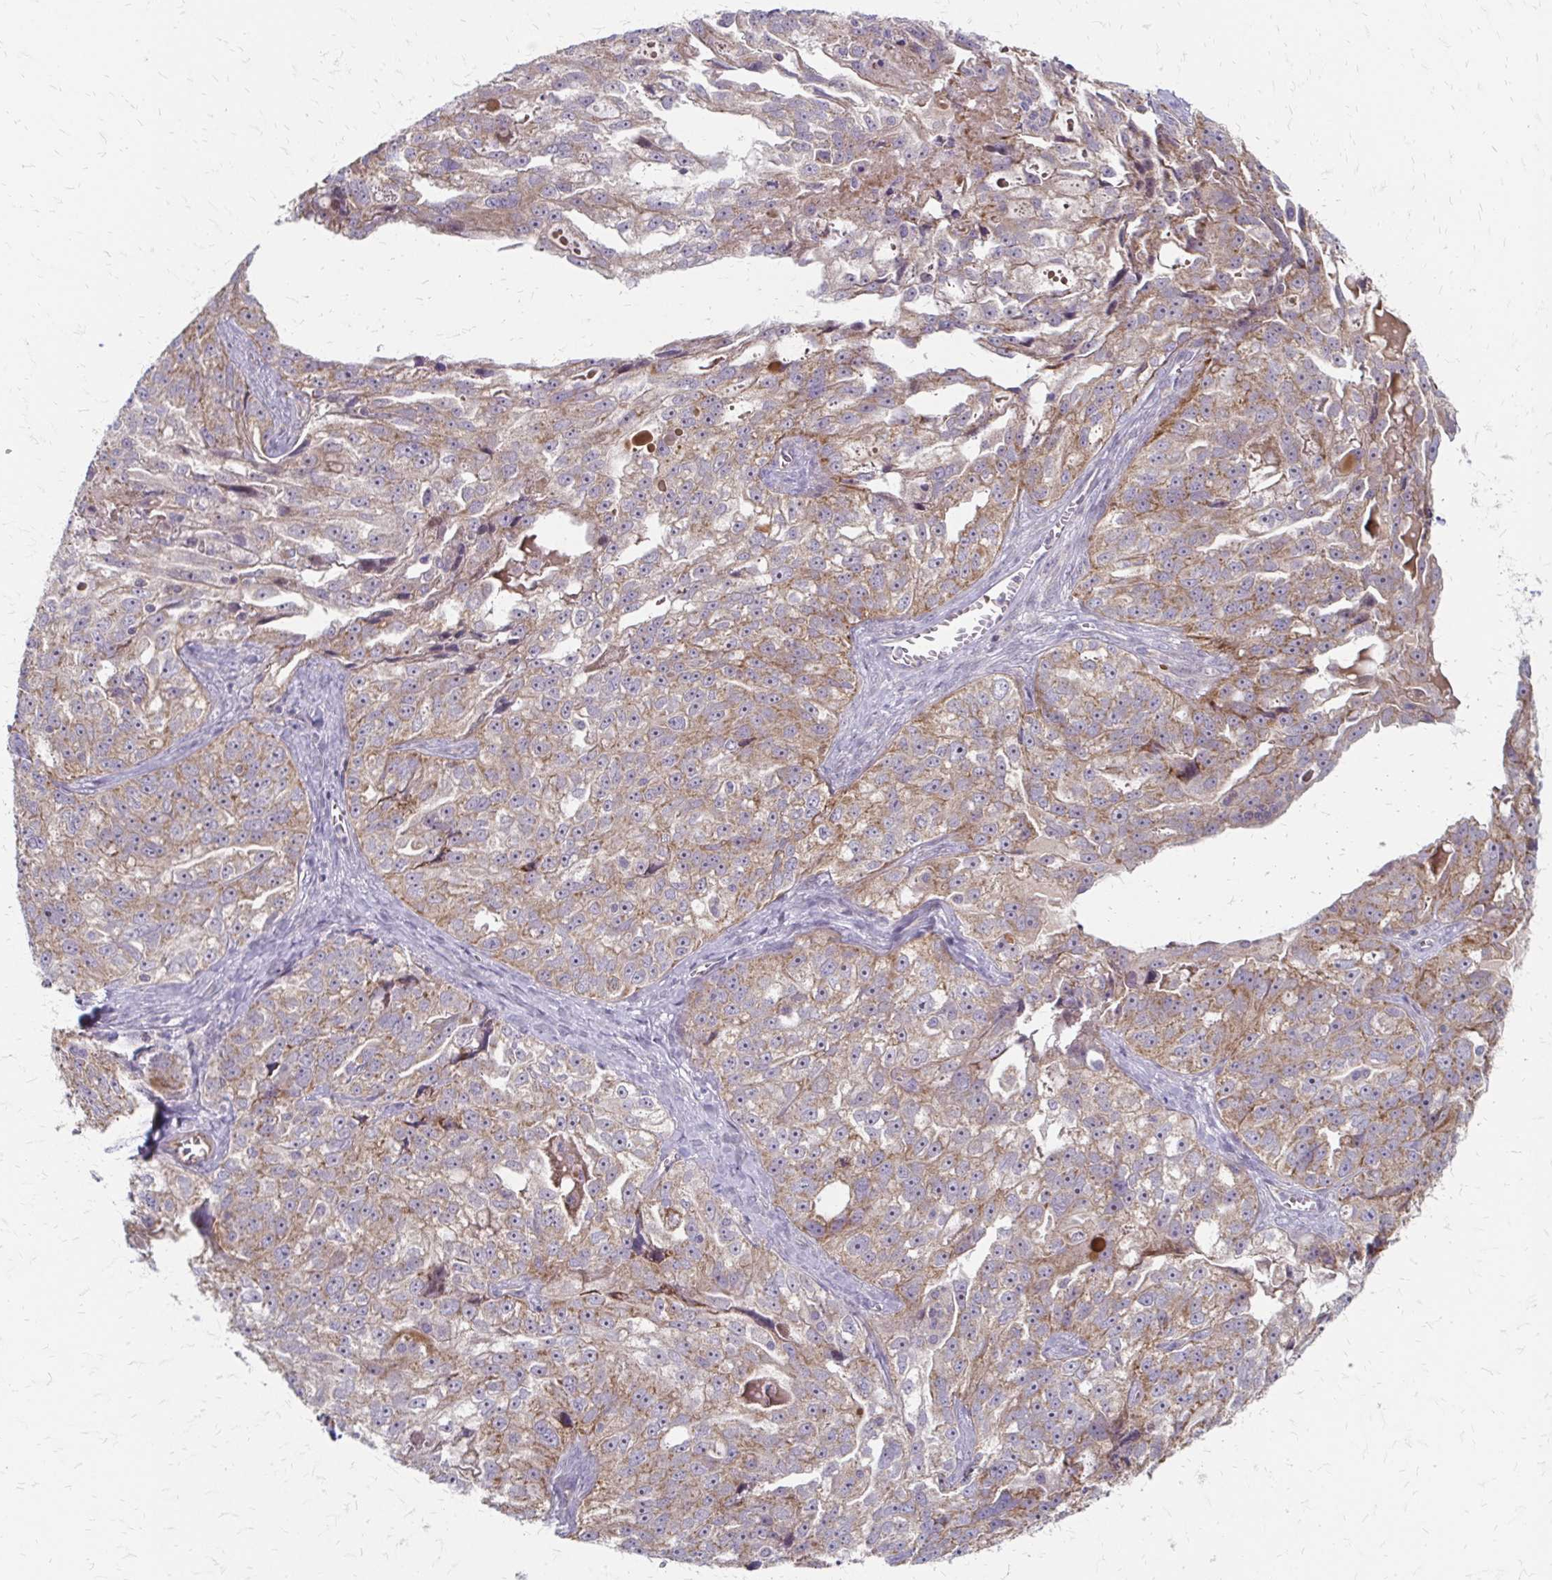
{"staining": {"intensity": "moderate", "quantity": ">75%", "location": "cytoplasmic/membranous"}, "tissue": "ovarian cancer", "cell_type": "Tumor cells", "image_type": "cancer", "snomed": [{"axis": "morphology", "description": "Cystadenocarcinoma, serous, NOS"}, {"axis": "topography", "description": "Ovary"}], "caption": "Moderate cytoplasmic/membranous positivity for a protein is appreciated in about >75% of tumor cells of serous cystadenocarcinoma (ovarian) using immunohistochemistry.", "gene": "ZNF383", "patient": {"sex": "female", "age": 51}}